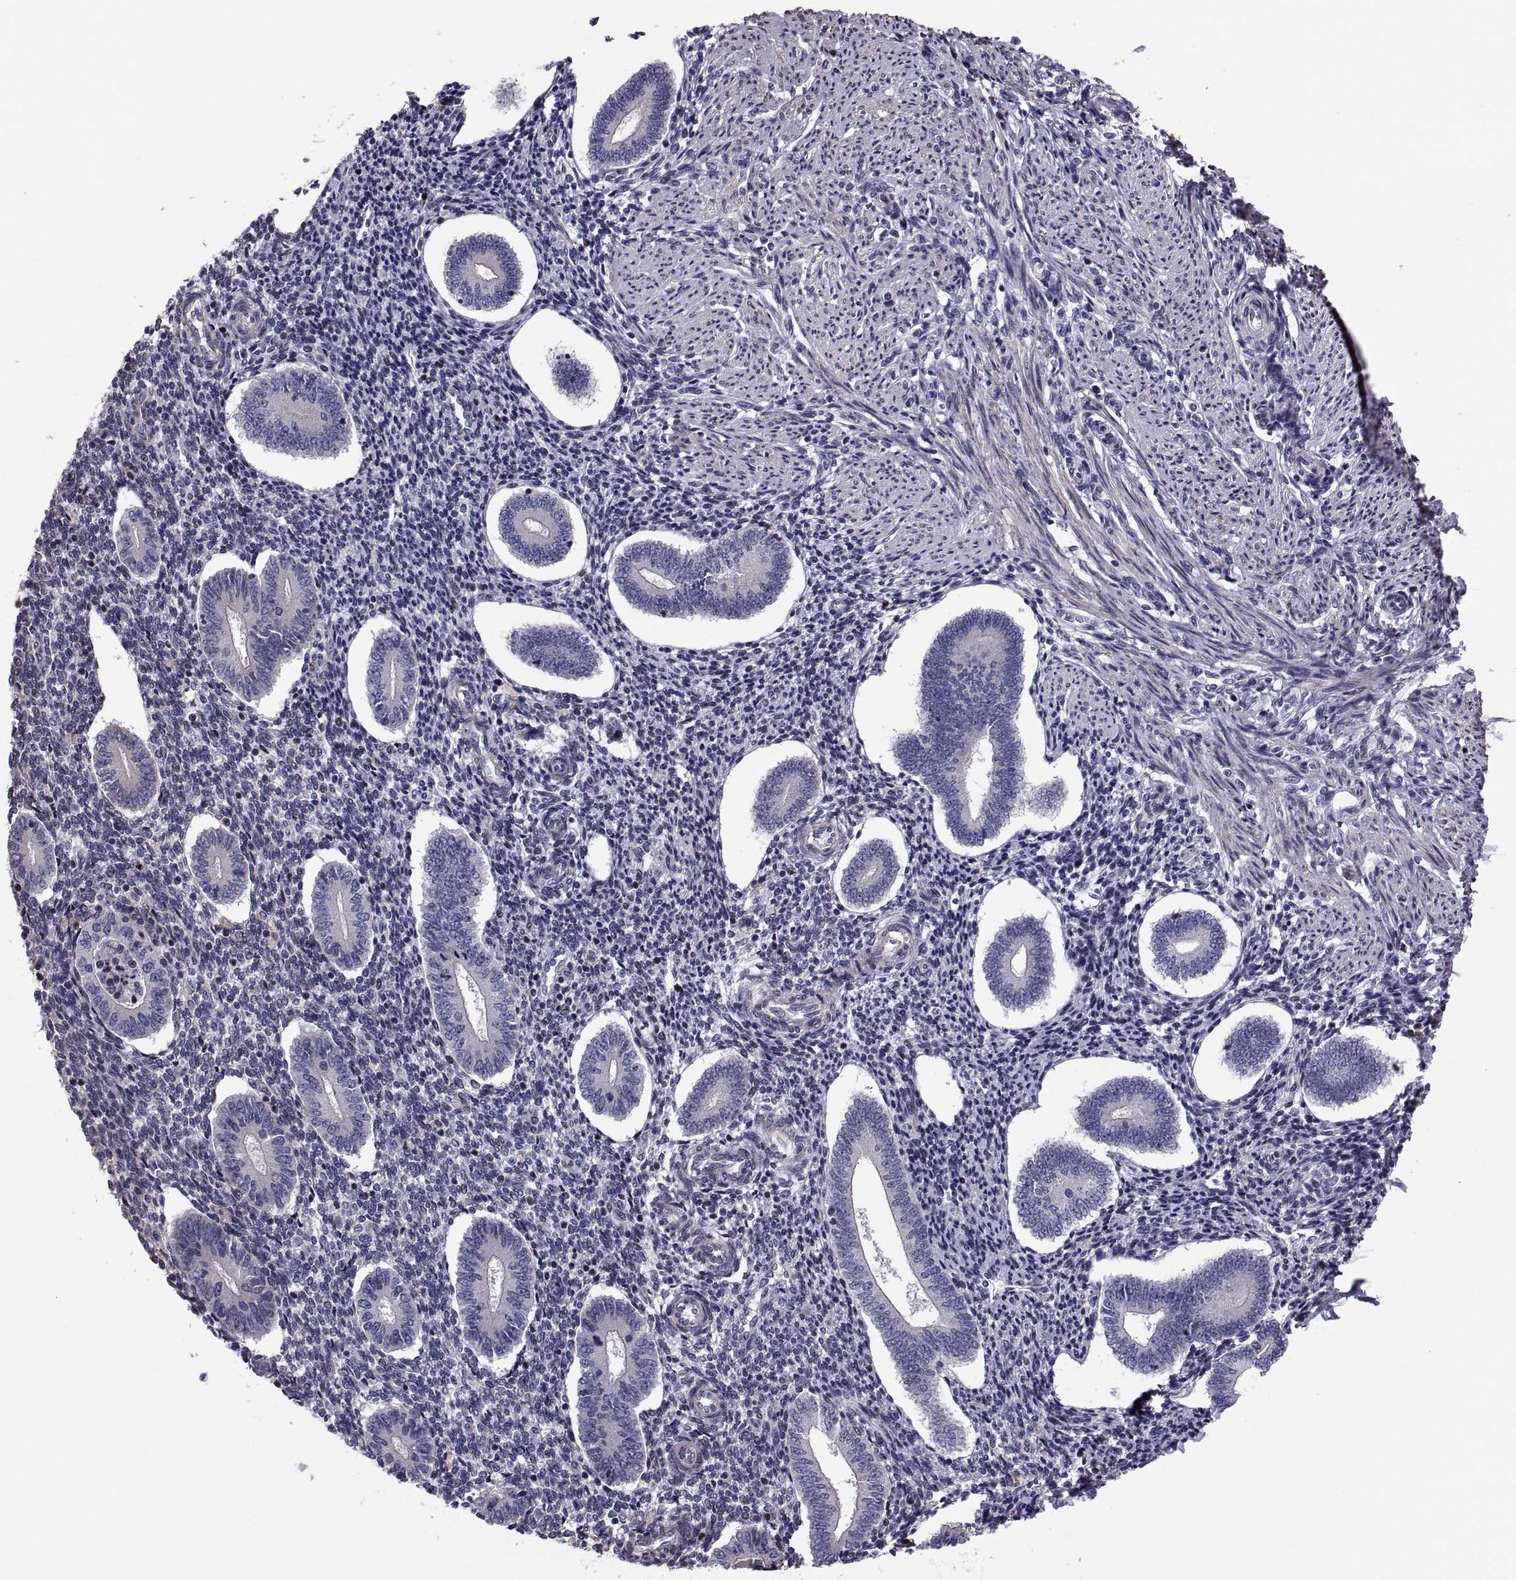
{"staining": {"intensity": "negative", "quantity": "none", "location": "none"}, "tissue": "endometrium", "cell_type": "Cells in endometrial stroma", "image_type": "normal", "snomed": [{"axis": "morphology", "description": "Normal tissue, NOS"}, {"axis": "topography", "description": "Endometrium"}], "caption": "Protein analysis of benign endometrium reveals no significant expression in cells in endometrial stroma. (Stains: DAB IHC with hematoxylin counter stain, Microscopy: brightfield microscopy at high magnification).", "gene": "ANO1", "patient": {"sex": "female", "age": 40}}